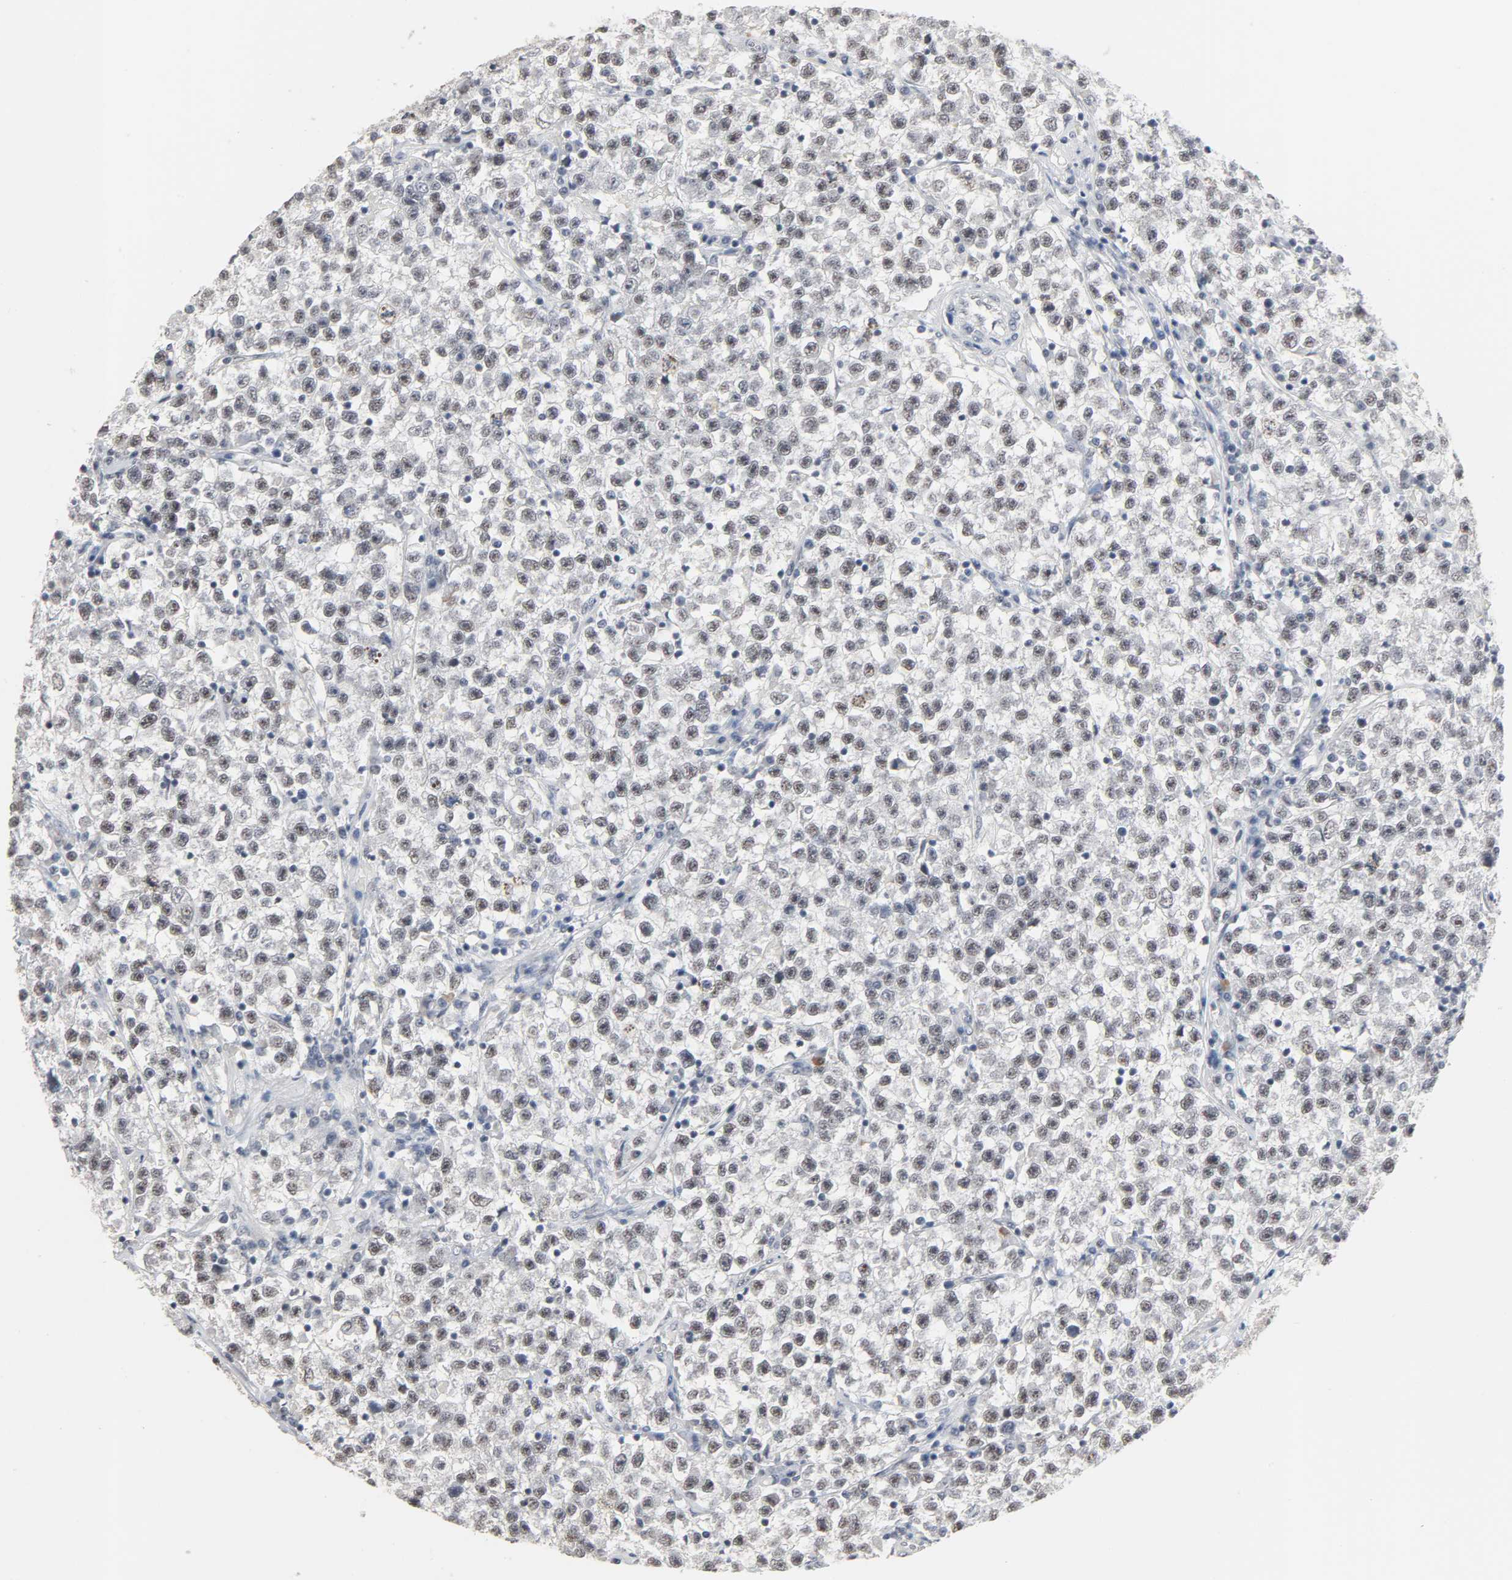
{"staining": {"intensity": "negative", "quantity": "none", "location": "none"}, "tissue": "testis cancer", "cell_type": "Tumor cells", "image_type": "cancer", "snomed": [{"axis": "morphology", "description": "Seminoma, NOS"}, {"axis": "topography", "description": "Testis"}], "caption": "Testis cancer (seminoma) was stained to show a protein in brown. There is no significant staining in tumor cells. Brightfield microscopy of immunohistochemistry (IHC) stained with DAB (3,3'-diaminobenzidine) (brown) and hematoxylin (blue), captured at high magnification.", "gene": "ACSS2", "patient": {"sex": "male", "age": 22}}